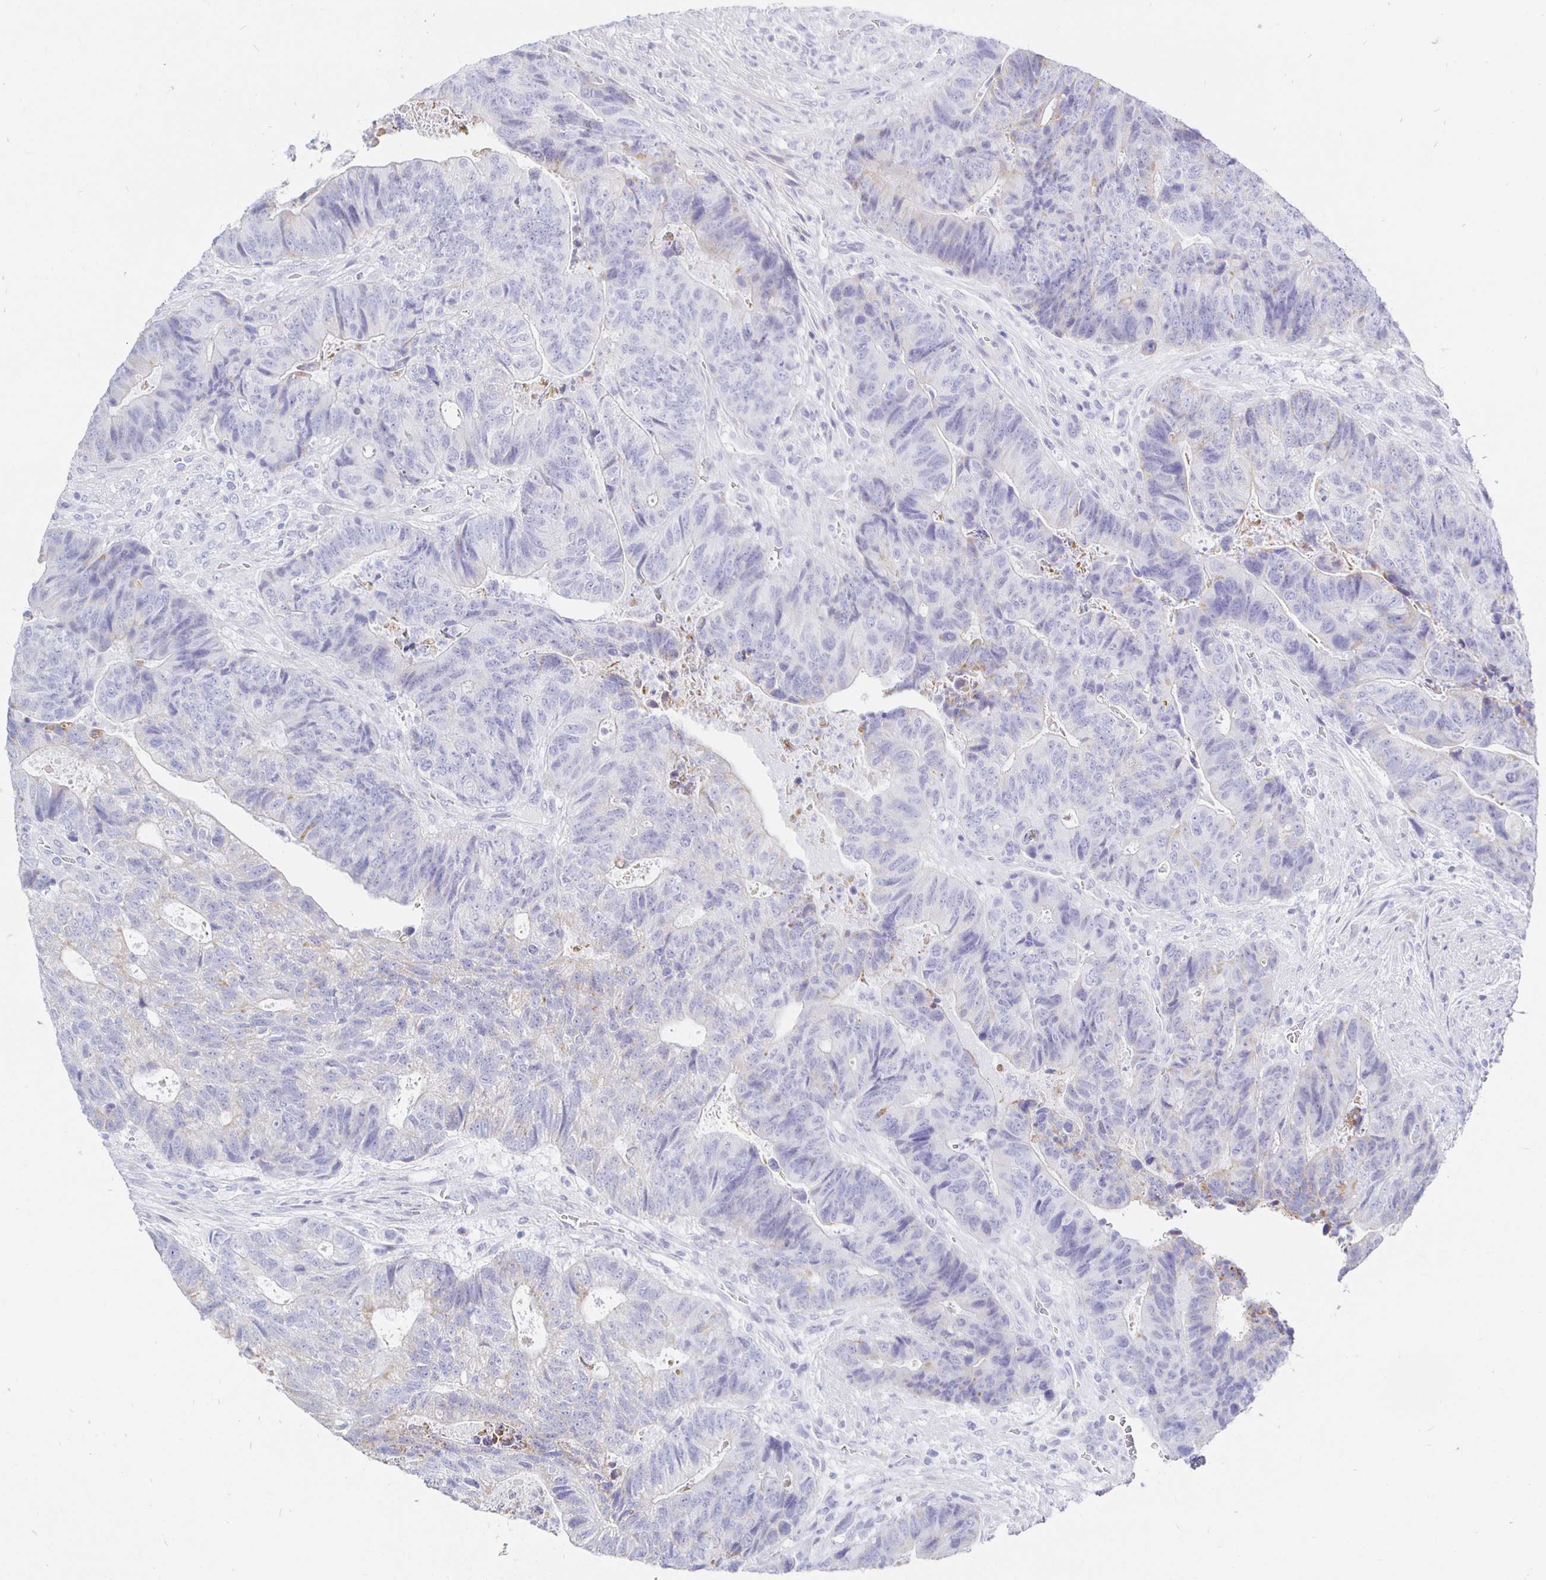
{"staining": {"intensity": "weak", "quantity": "<25%", "location": "cytoplasmic/membranous"}, "tissue": "colorectal cancer", "cell_type": "Tumor cells", "image_type": "cancer", "snomed": [{"axis": "morphology", "description": "Normal tissue, NOS"}, {"axis": "morphology", "description": "Adenocarcinoma, NOS"}, {"axis": "topography", "description": "Colon"}], "caption": "A photomicrograph of human colorectal adenocarcinoma is negative for staining in tumor cells. (DAB immunohistochemistry visualized using brightfield microscopy, high magnification).", "gene": "CR2", "patient": {"sex": "female", "age": 48}}